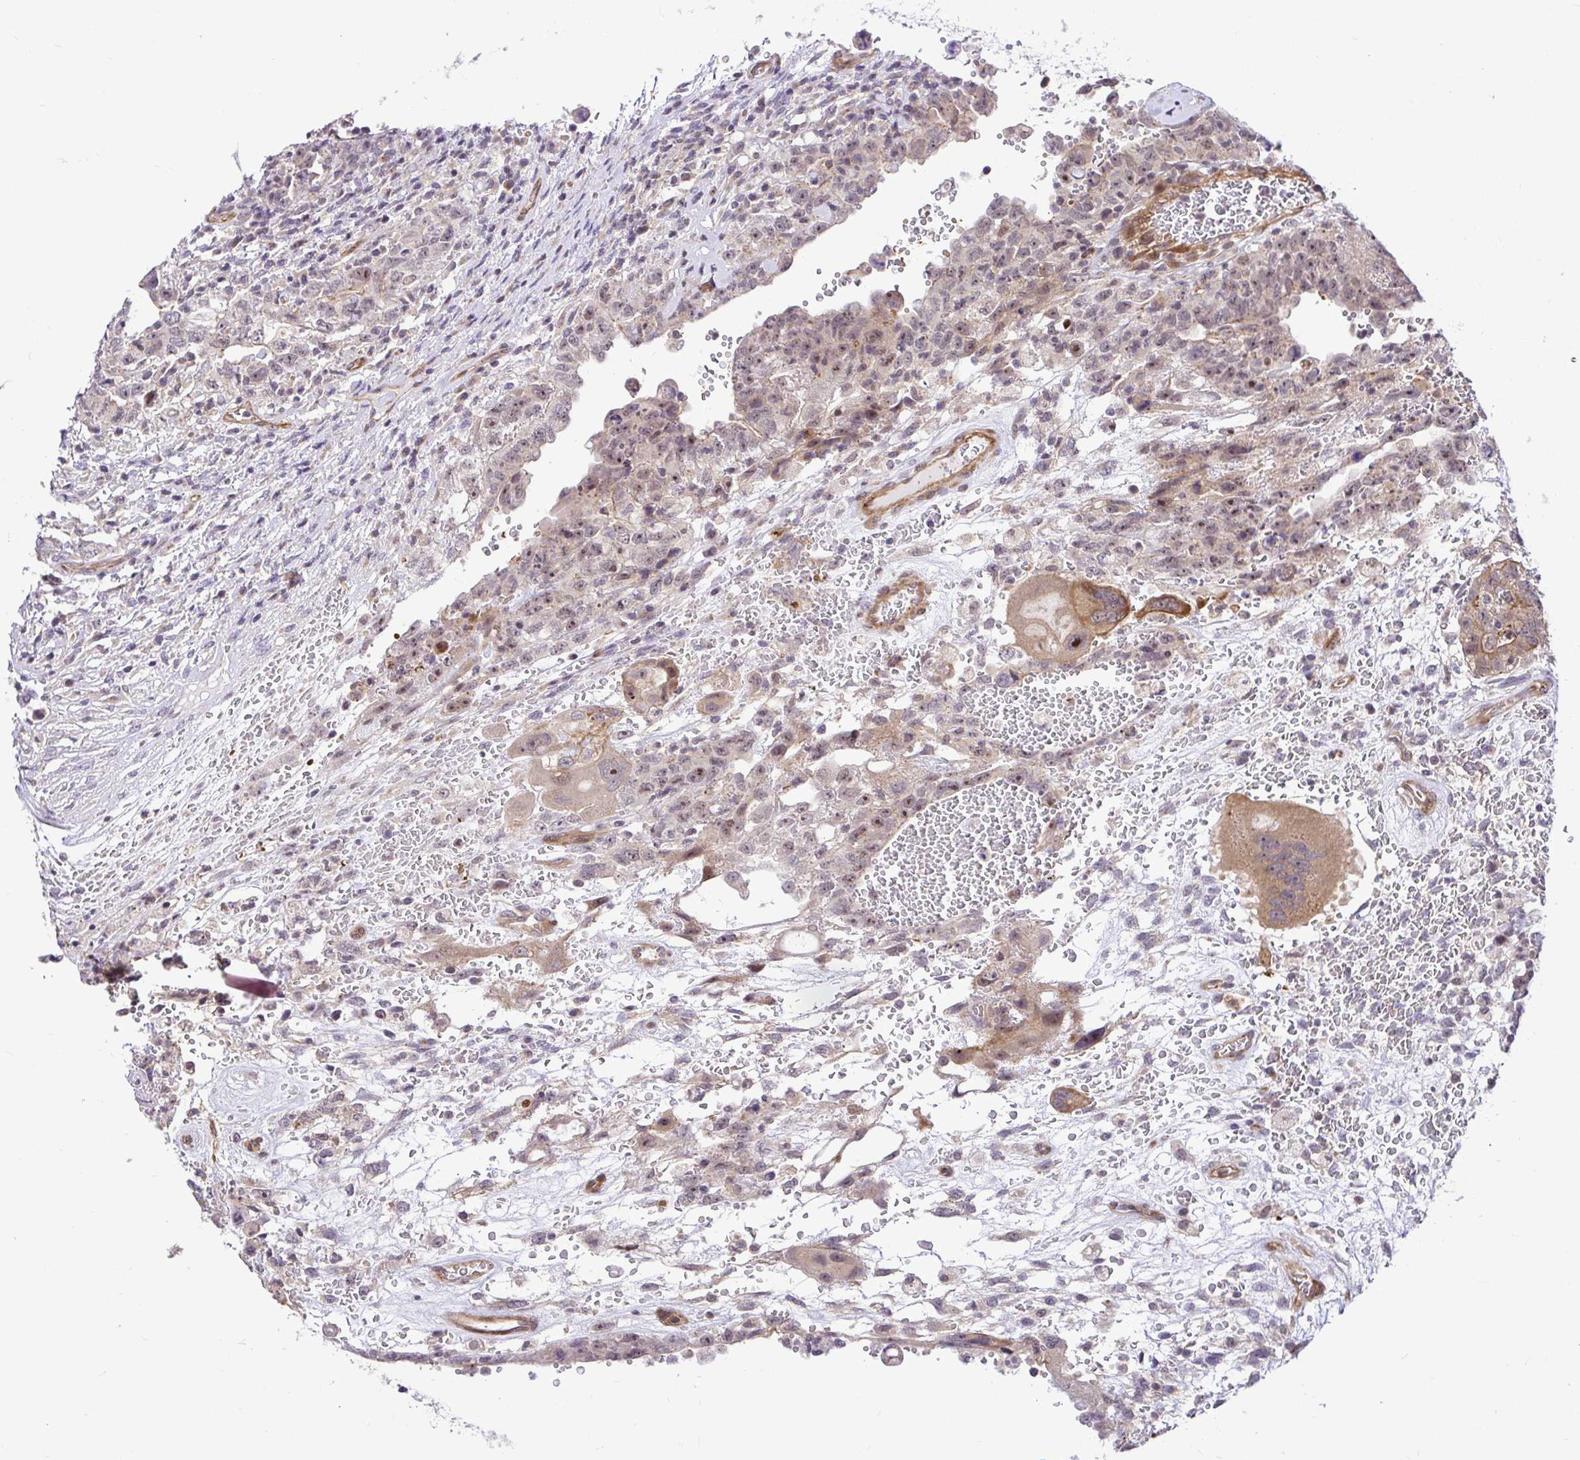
{"staining": {"intensity": "moderate", "quantity": "25%-75%", "location": "cytoplasmic/membranous,nuclear"}, "tissue": "testis cancer", "cell_type": "Tumor cells", "image_type": "cancer", "snomed": [{"axis": "morphology", "description": "Carcinoma, Embryonal, NOS"}, {"axis": "topography", "description": "Testis"}], "caption": "Testis embryonal carcinoma tissue shows moderate cytoplasmic/membranous and nuclear positivity in about 25%-75% of tumor cells, visualized by immunohistochemistry. Using DAB (brown) and hematoxylin (blue) stains, captured at high magnification using brightfield microscopy.", "gene": "TRIM55", "patient": {"sex": "male", "age": 26}}